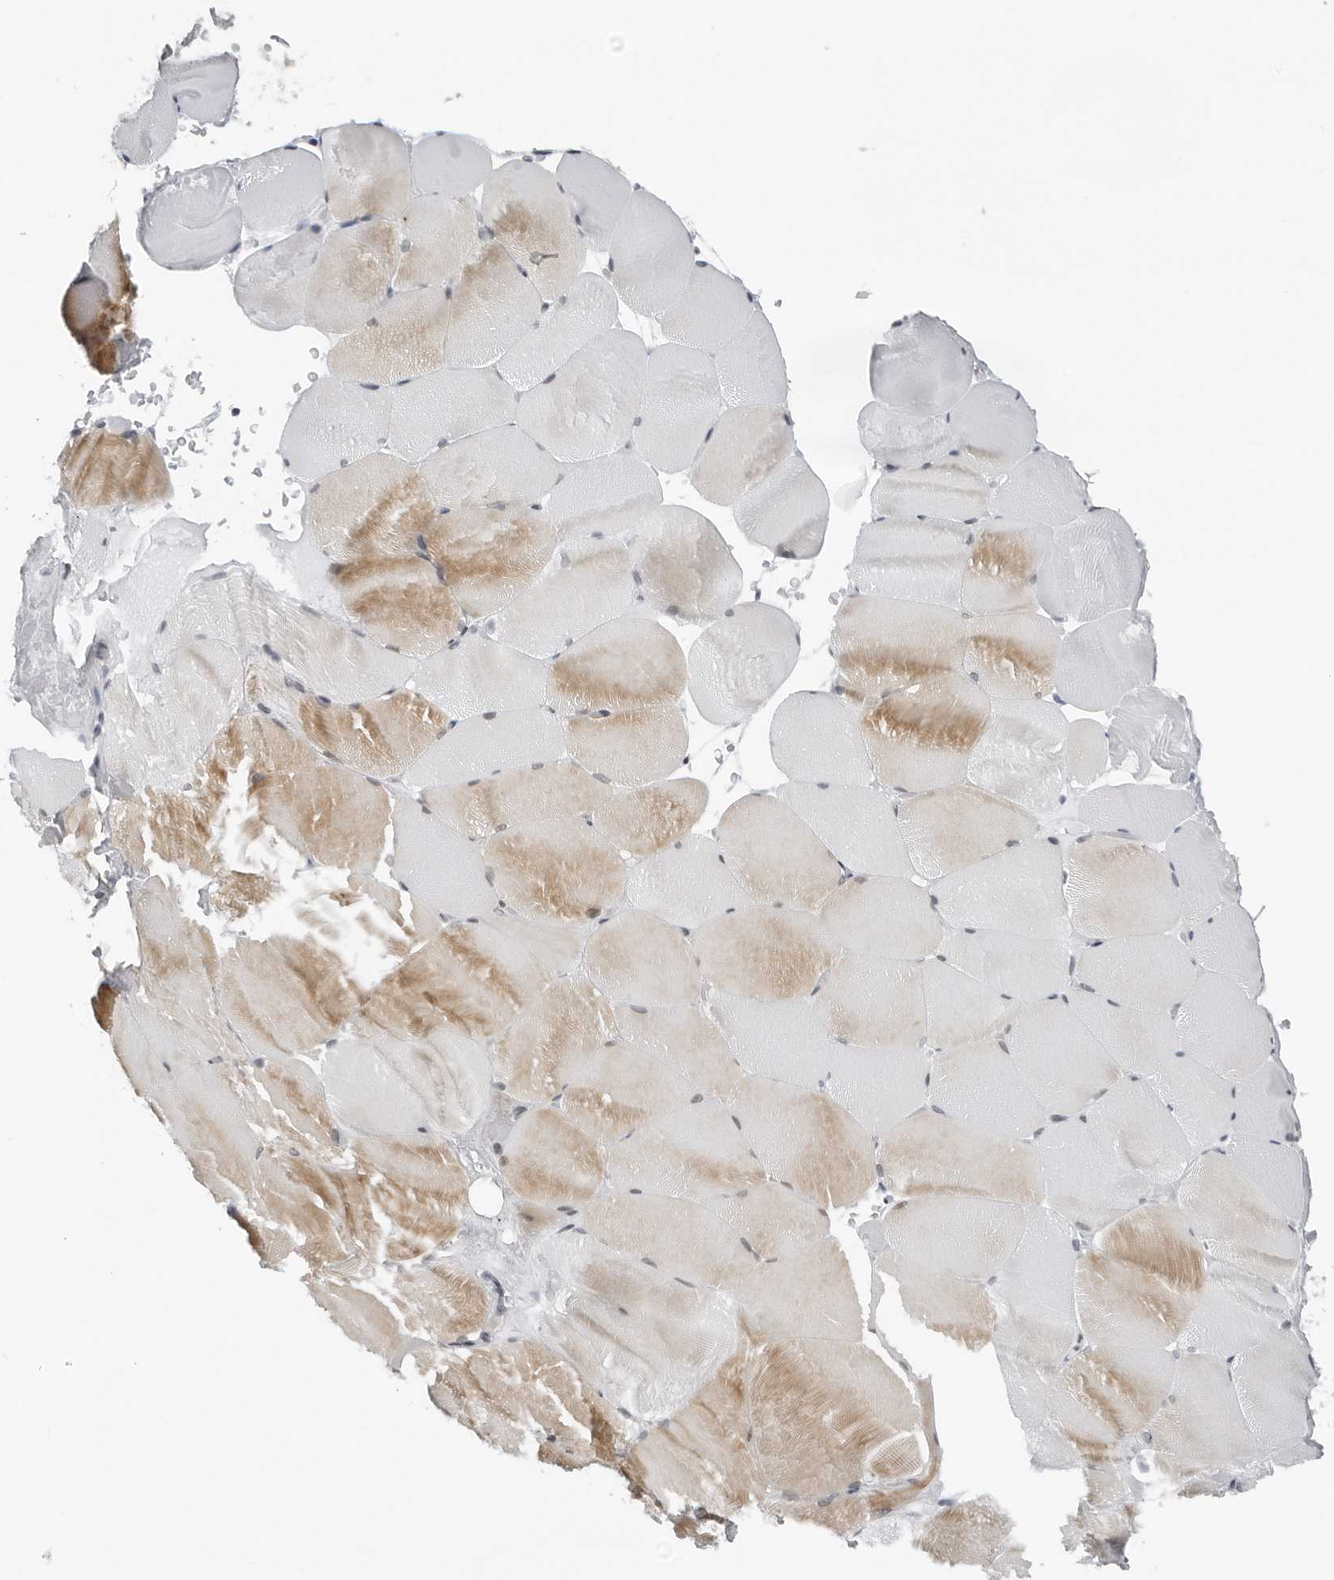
{"staining": {"intensity": "weak", "quantity": "25%-75%", "location": "cytoplasmic/membranous"}, "tissue": "skeletal muscle", "cell_type": "Myocytes", "image_type": "normal", "snomed": [{"axis": "morphology", "description": "Normal tissue, NOS"}, {"axis": "topography", "description": "Skeletal muscle"}, {"axis": "topography", "description": "Parathyroid gland"}], "caption": "Skeletal muscle stained with DAB (3,3'-diaminobenzidine) immunohistochemistry (IHC) exhibits low levels of weak cytoplasmic/membranous staining in approximately 25%-75% of myocytes. Immunohistochemistry stains the protein in brown and the nuclei are stained blue.", "gene": "PPP1R42", "patient": {"sex": "female", "age": 37}}